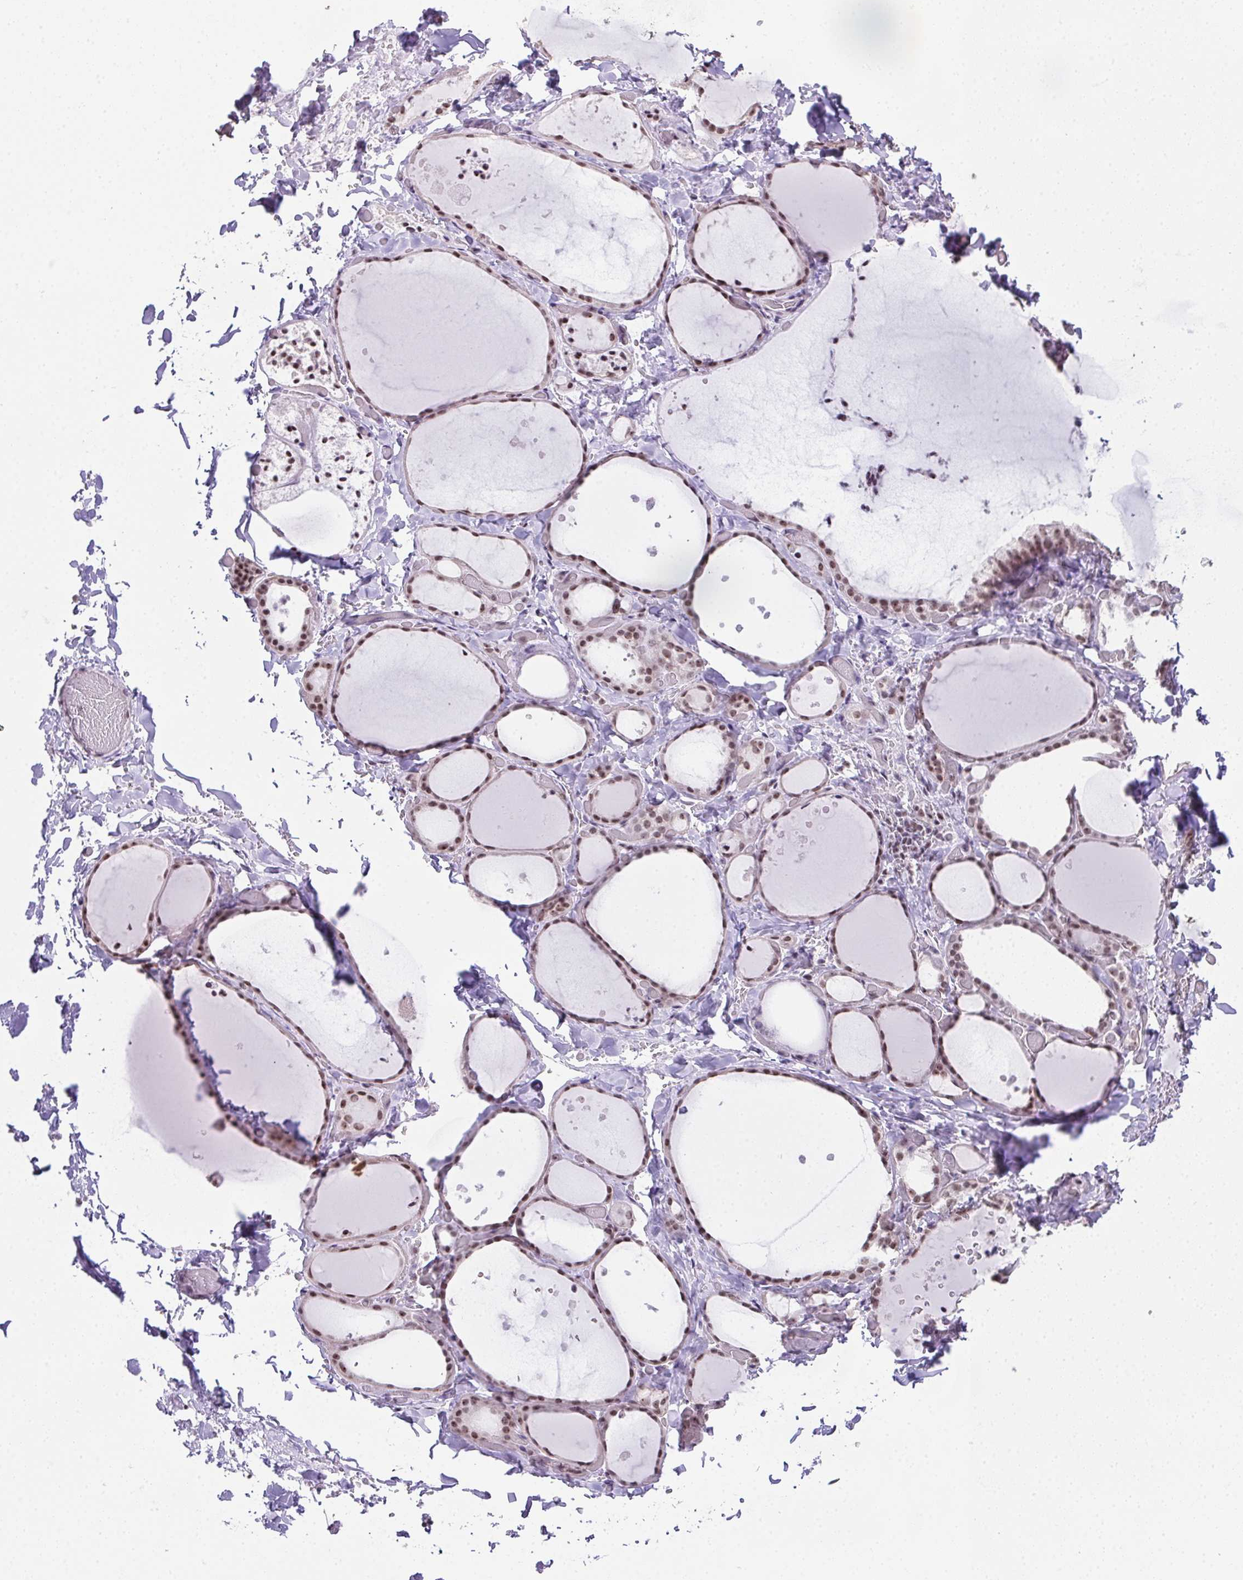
{"staining": {"intensity": "moderate", "quantity": ">75%", "location": "nuclear"}, "tissue": "thyroid gland", "cell_type": "Glandular cells", "image_type": "normal", "snomed": [{"axis": "morphology", "description": "Normal tissue, NOS"}, {"axis": "topography", "description": "Thyroid gland"}], "caption": "A brown stain shows moderate nuclear expression of a protein in glandular cells of benign thyroid gland. (brown staining indicates protein expression, while blue staining denotes nuclei).", "gene": "ZNF800", "patient": {"sex": "female", "age": 36}}